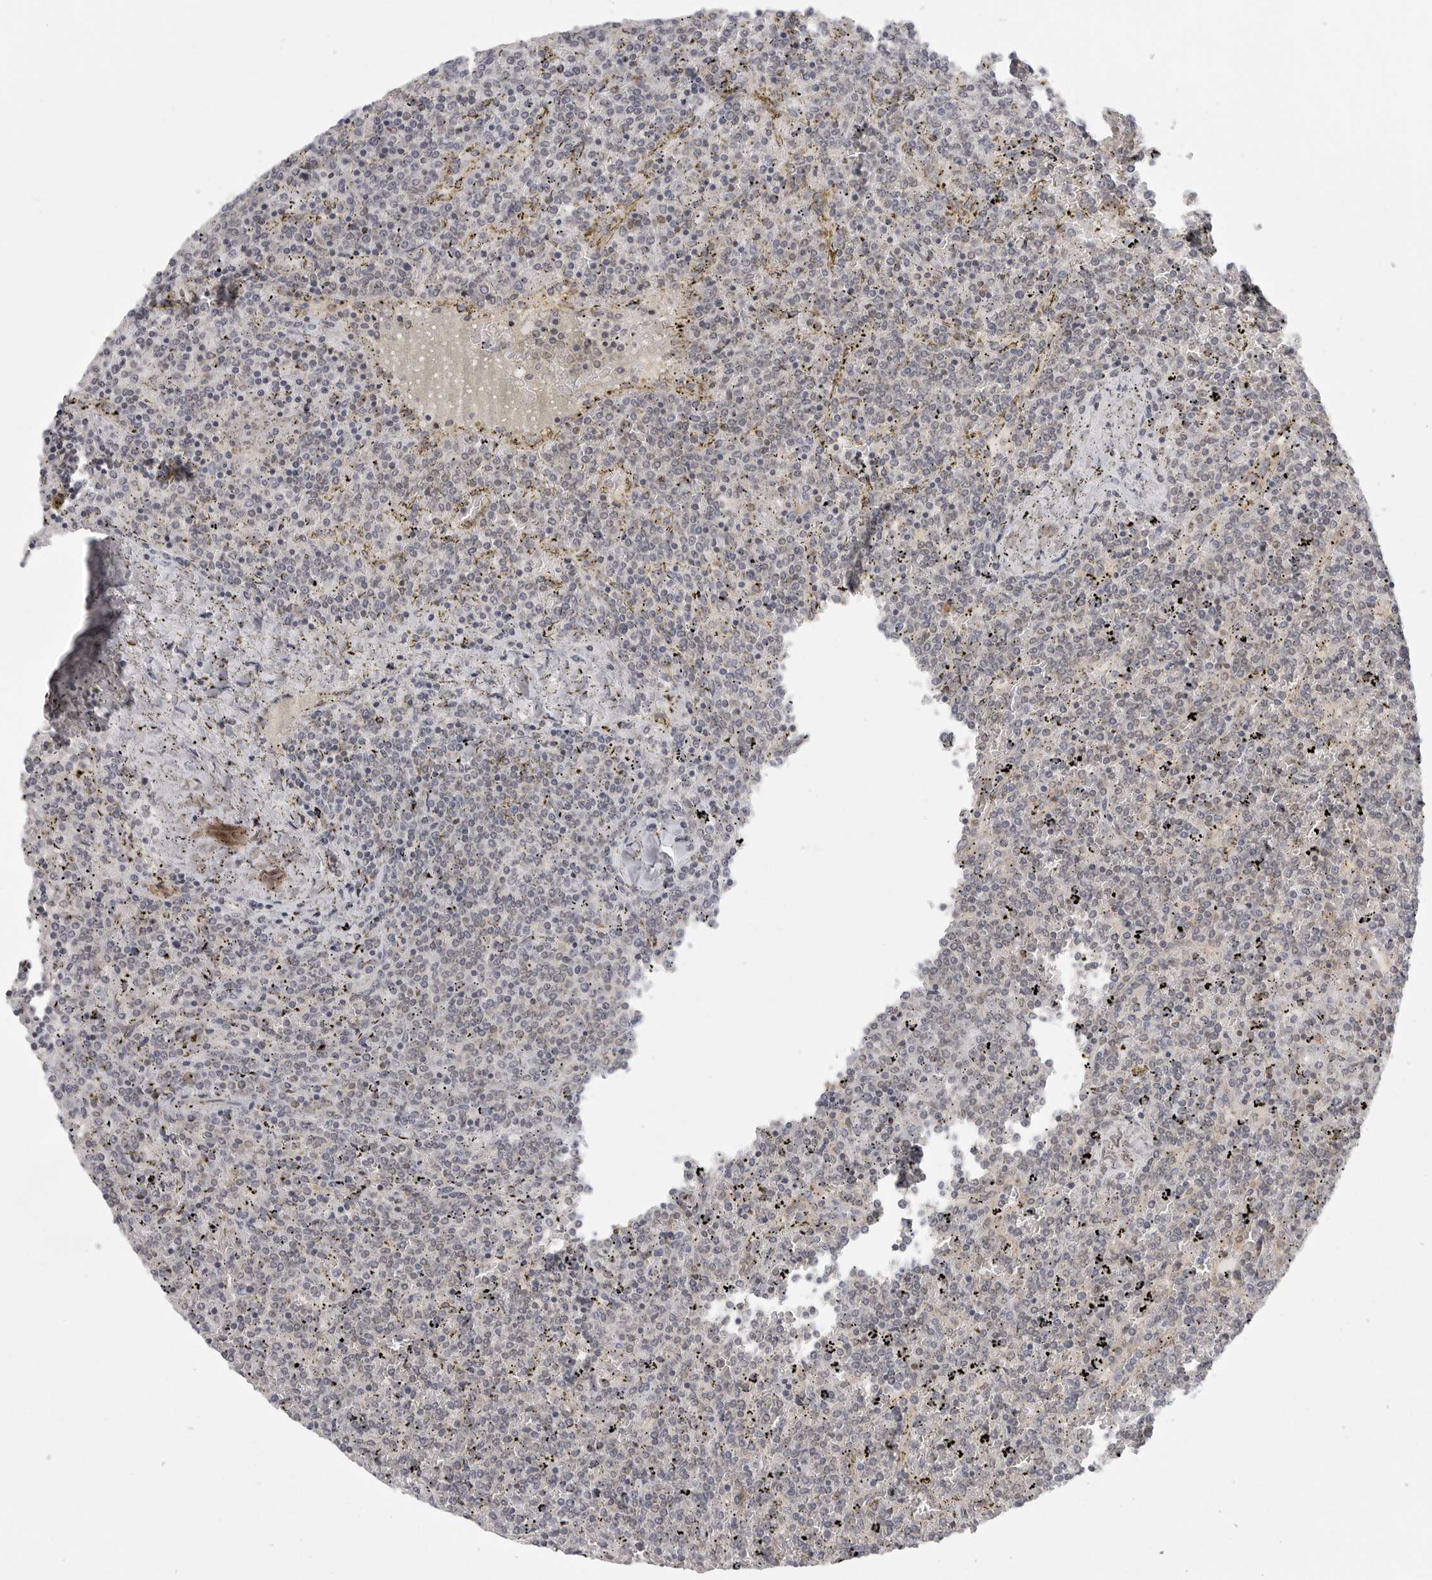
{"staining": {"intensity": "negative", "quantity": "none", "location": "none"}, "tissue": "lymphoma", "cell_type": "Tumor cells", "image_type": "cancer", "snomed": [{"axis": "morphology", "description": "Malignant lymphoma, non-Hodgkin's type, Low grade"}, {"axis": "topography", "description": "Spleen"}], "caption": "Tumor cells show no significant expression in low-grade malignant lymphoma, non-Hodgkin's type.", "gene": "CERS2", "patient": {"sex": "female", "age": 19}}